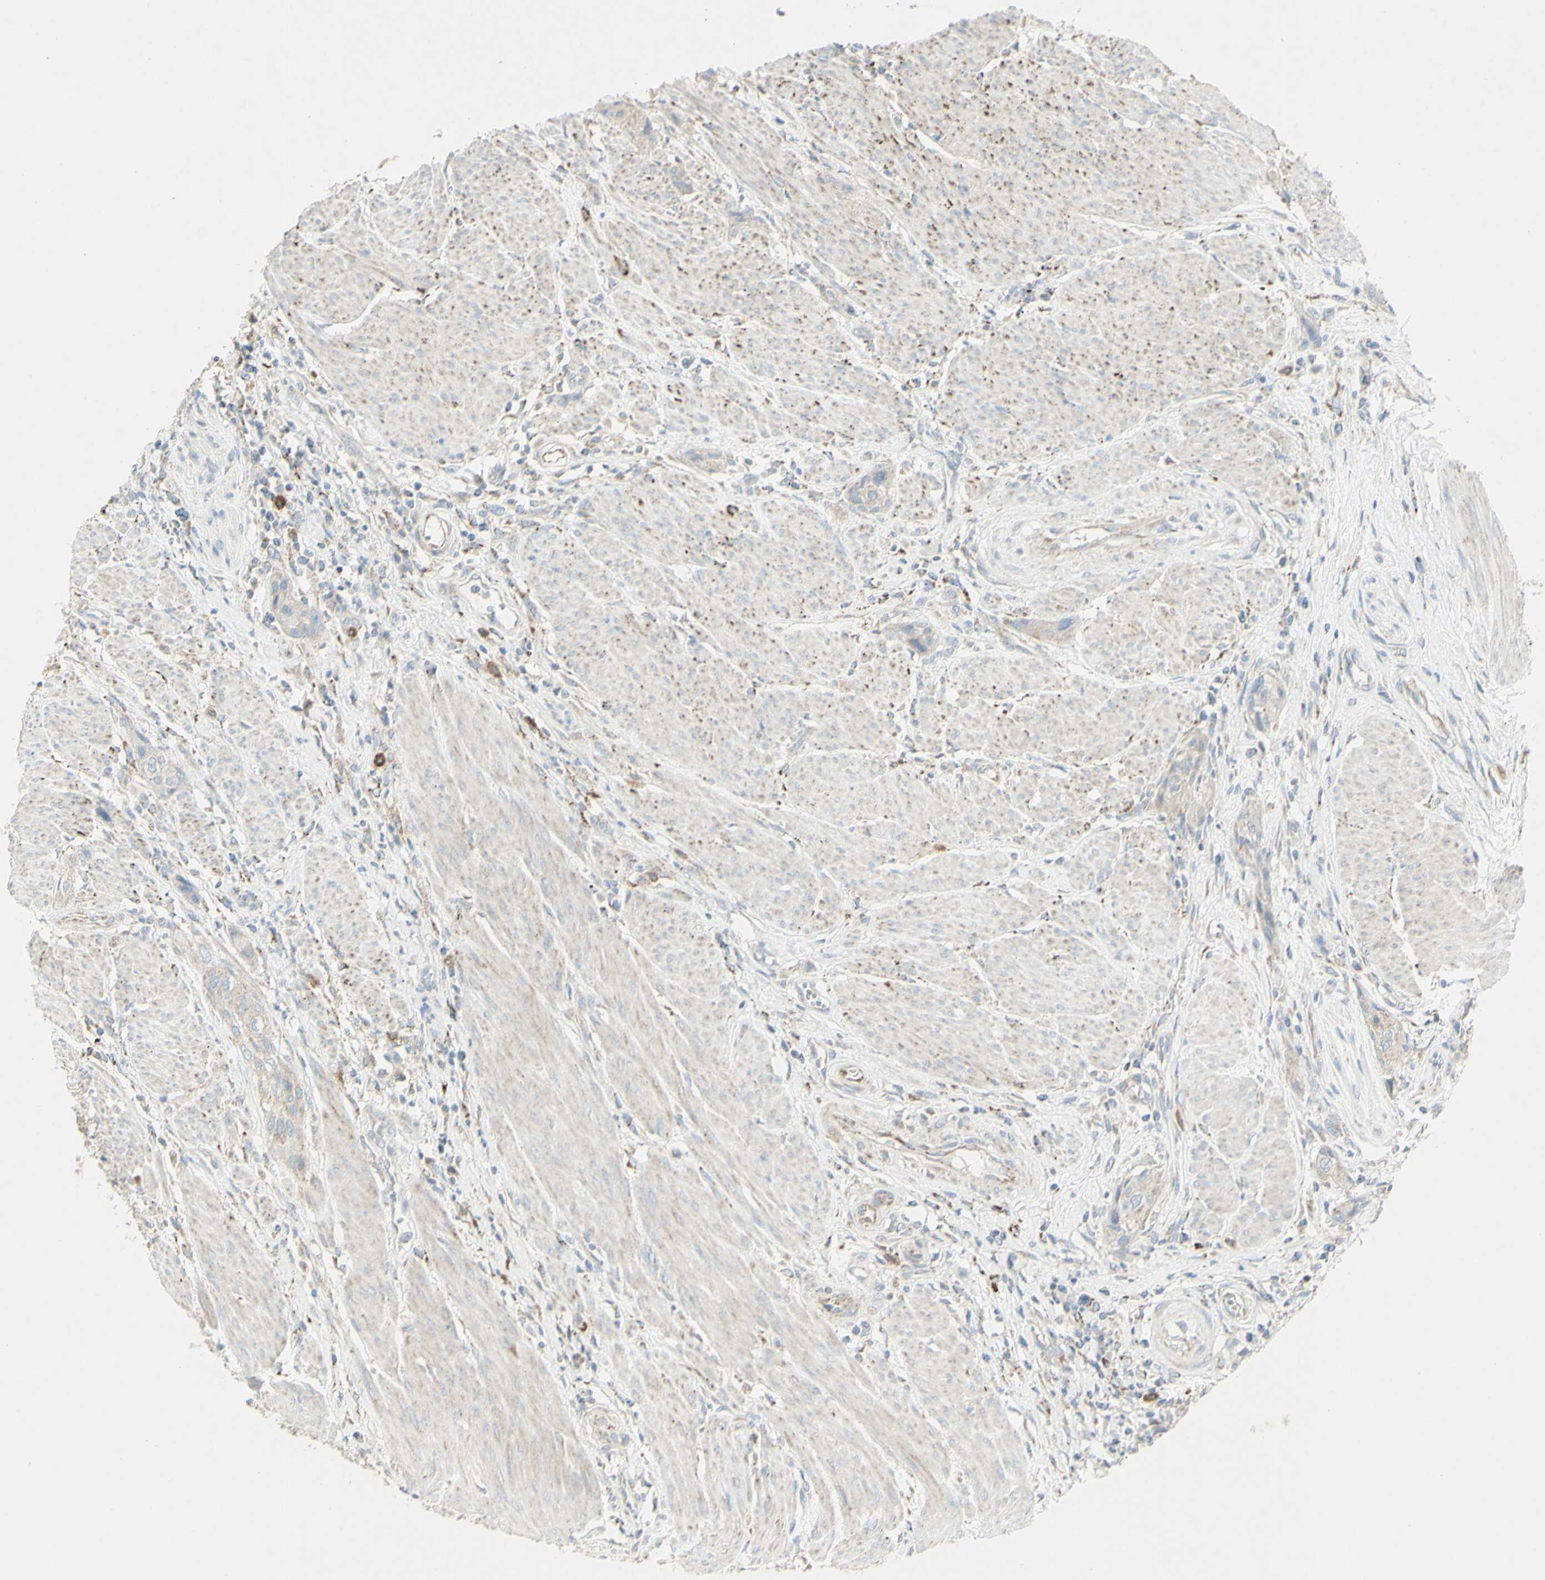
{"staining": {"intensity": "weak", "quantity": "<25%", "location": "cytoplasmic/membranous"}, "tissue": "urothelial cancer", "cell_type": "Tumor cells", "image_type": "cancer", "snomed": [{"axis": "morphology", "description": "Urothelial carcinoma, High grade"}, {"axis": "topography", "description": "Urinary bladder"}], "caption": "Urothelial cancer was stained to show a protein in brown. There is no significant positivity in tumor cells.", "gene": "CNTNAP1", "patient": {"sex": "male", "age": 35}}